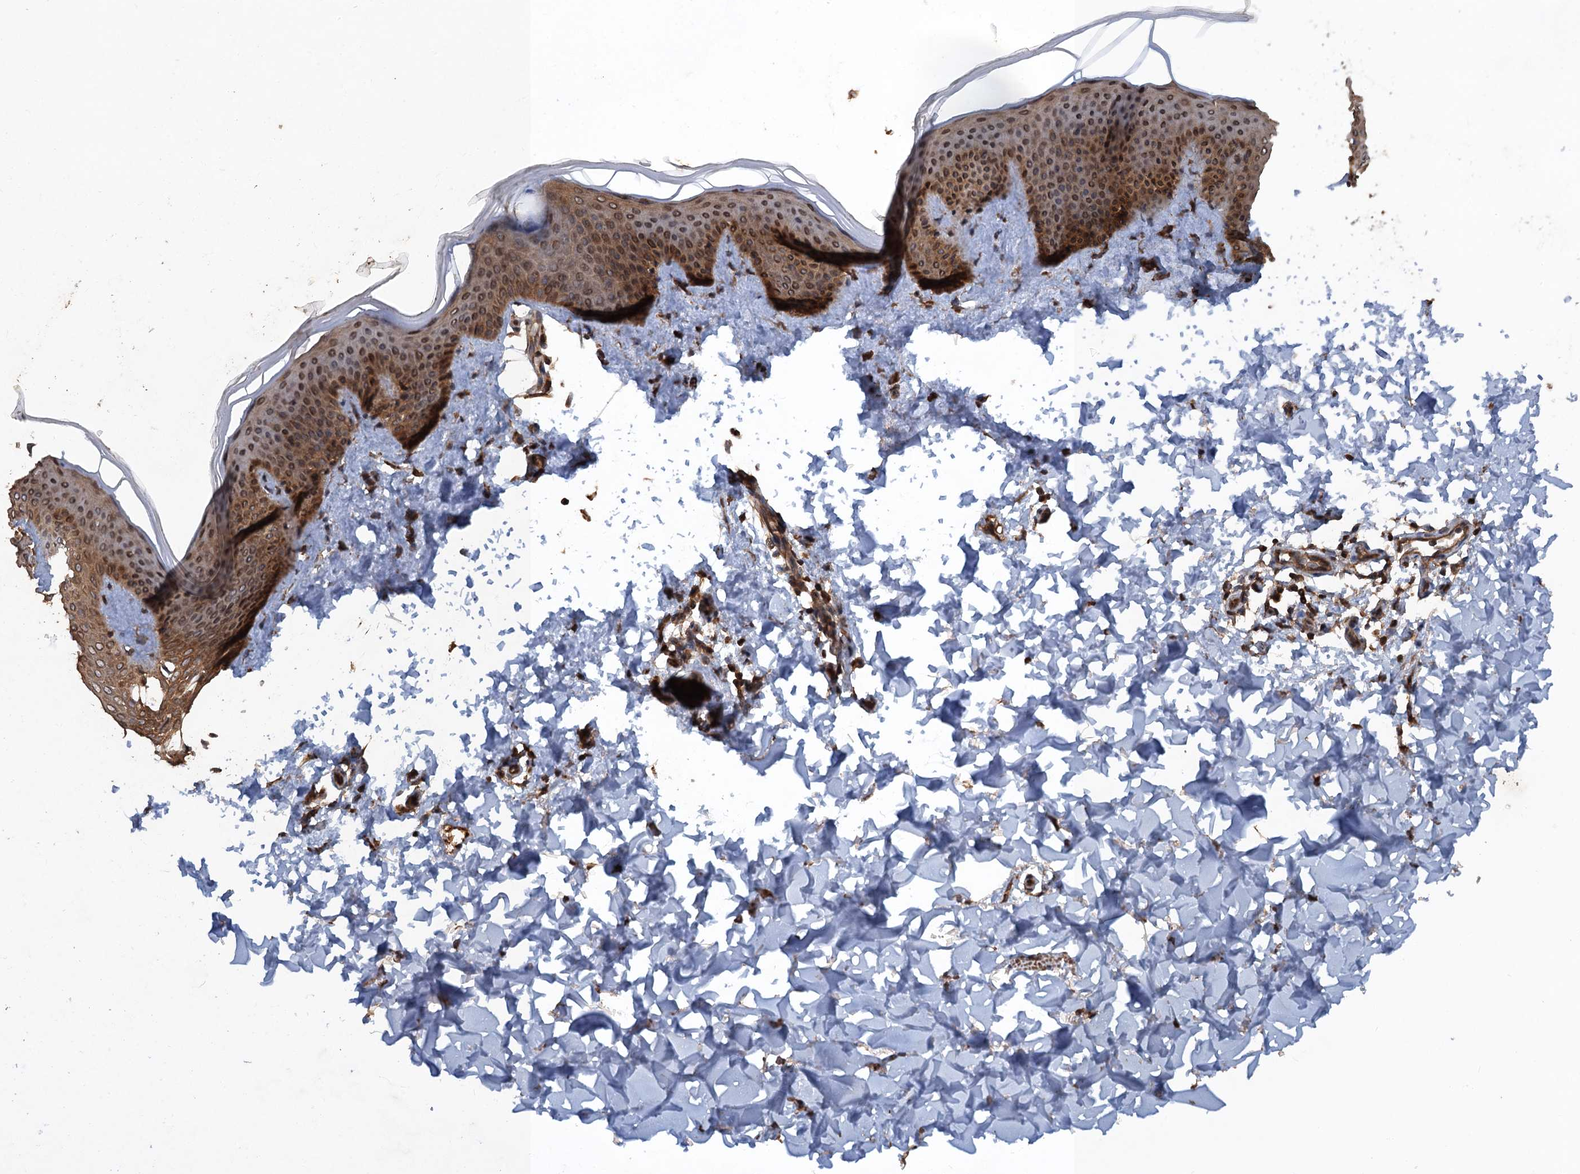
{"staining": {"intensity": "moderate", "quantity": ">75%", "location": "cytoplasmic/membranous,nuclear"}, "tissue": "skin", "cell_type": "Fibroblasts", "image_type": "normal", "snomed": [{"axis": "morphology", "description": "Normal tissue, NOS"}, {"axis": "topography", "description": "Skin"}], "caption": "Fibroblasts demonstrate moderate cytoplasmic/membranous,nuclear expression in about >75% of cells in unremarkable skin. (Brightfield microscopy of DAB IHC at high magnification).", "gene": "GLE1", "patient": {"sex": "male", "age": 36}}